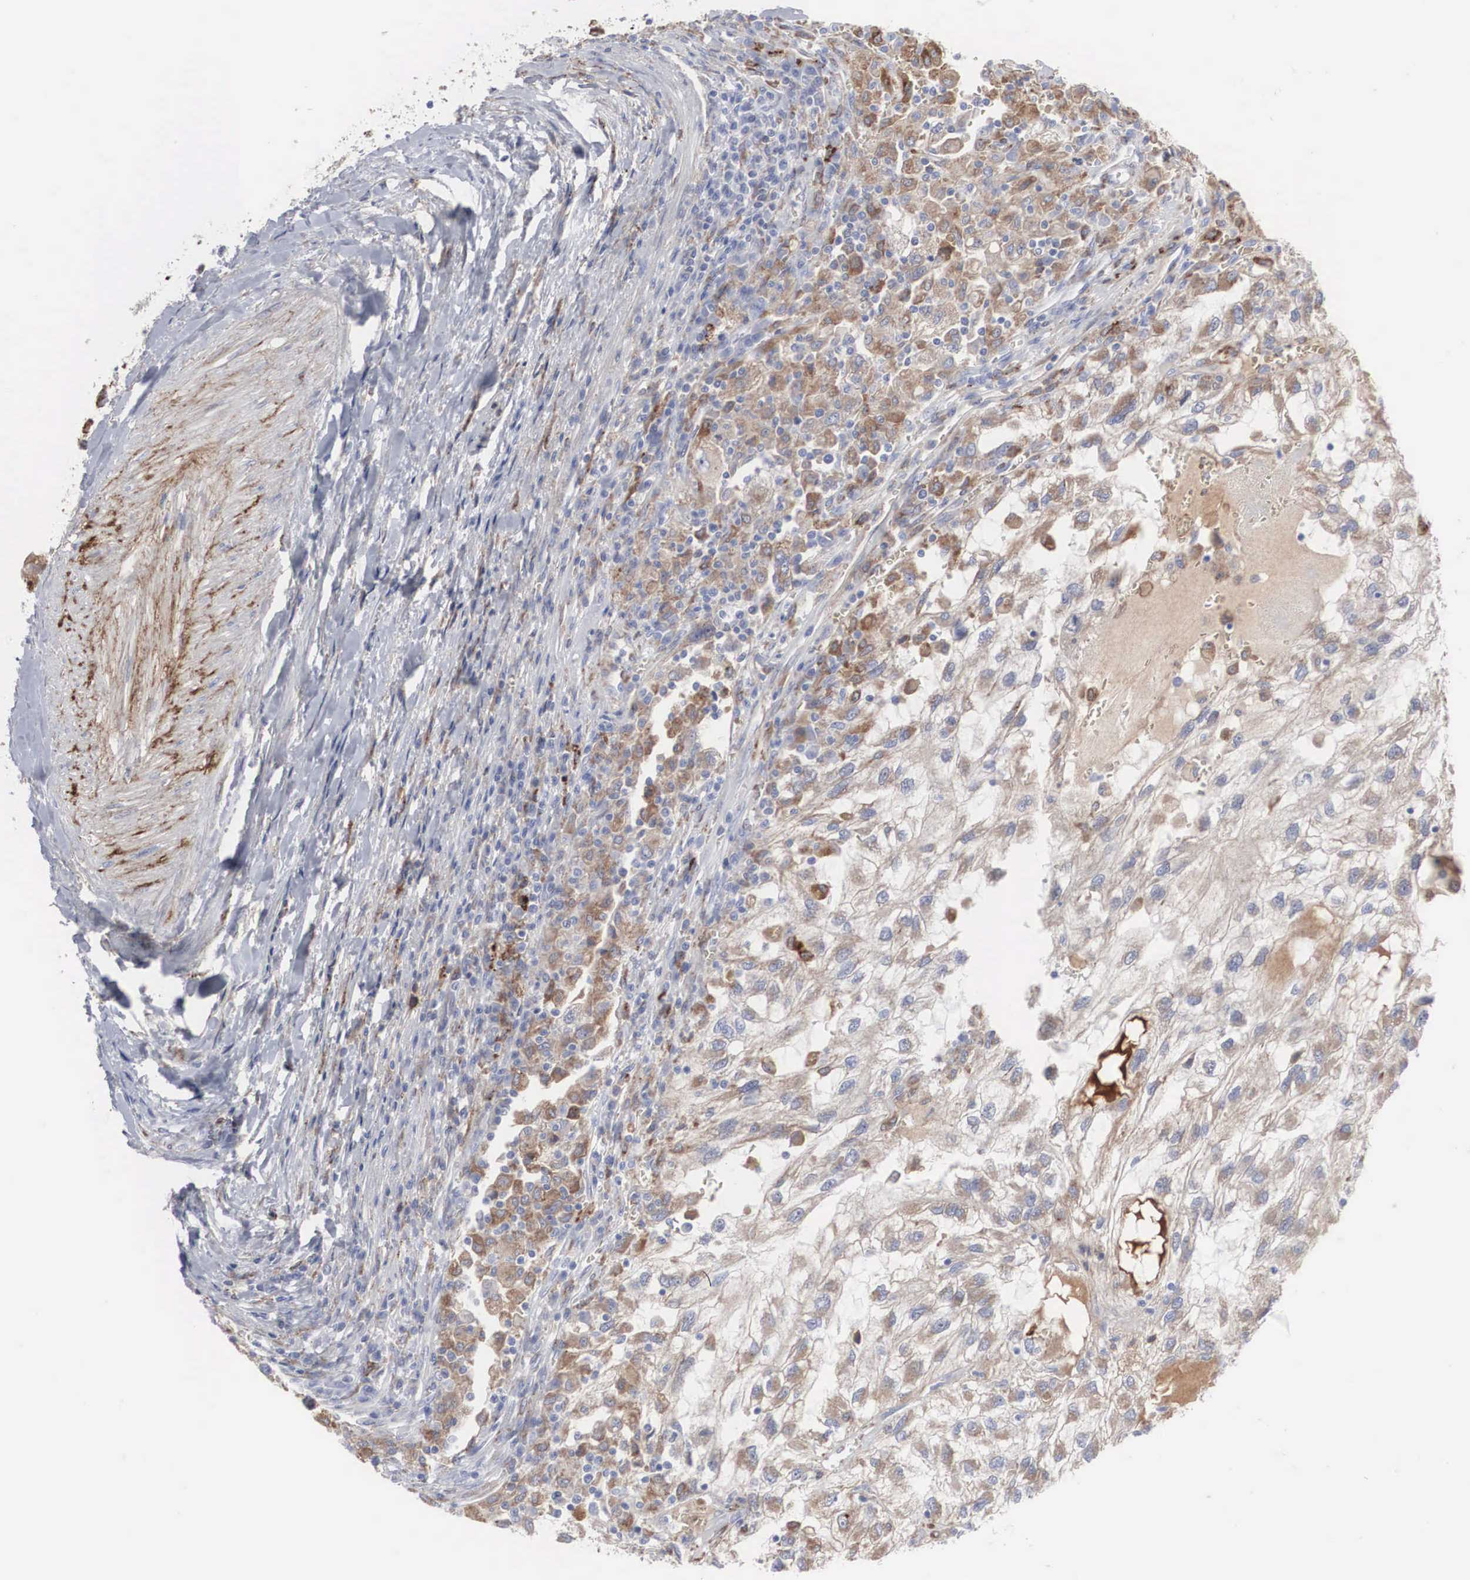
{"staining": {"intensity": "moderate", "quantity": ">75%", "location": "cytoplasmic/membranous"}, "tissue": "renal cancer", "cell_type": "Tumor cells", "image_type": "cancer", "snomed": [{"axis": "morphology", "description": "Normal tissue, NOS"}, {"axis": "morphology", "description": "Adenocarcinoma, NOS"}, {"axis": "topography", "description": "Kidney"}], "caption": "Renal adenocarcinoma stained with a protein marker demonstrates moderate staining in tumor cells.", "gene": "LGALS3BP", "patient": {"sex": "male", "age": 71}}